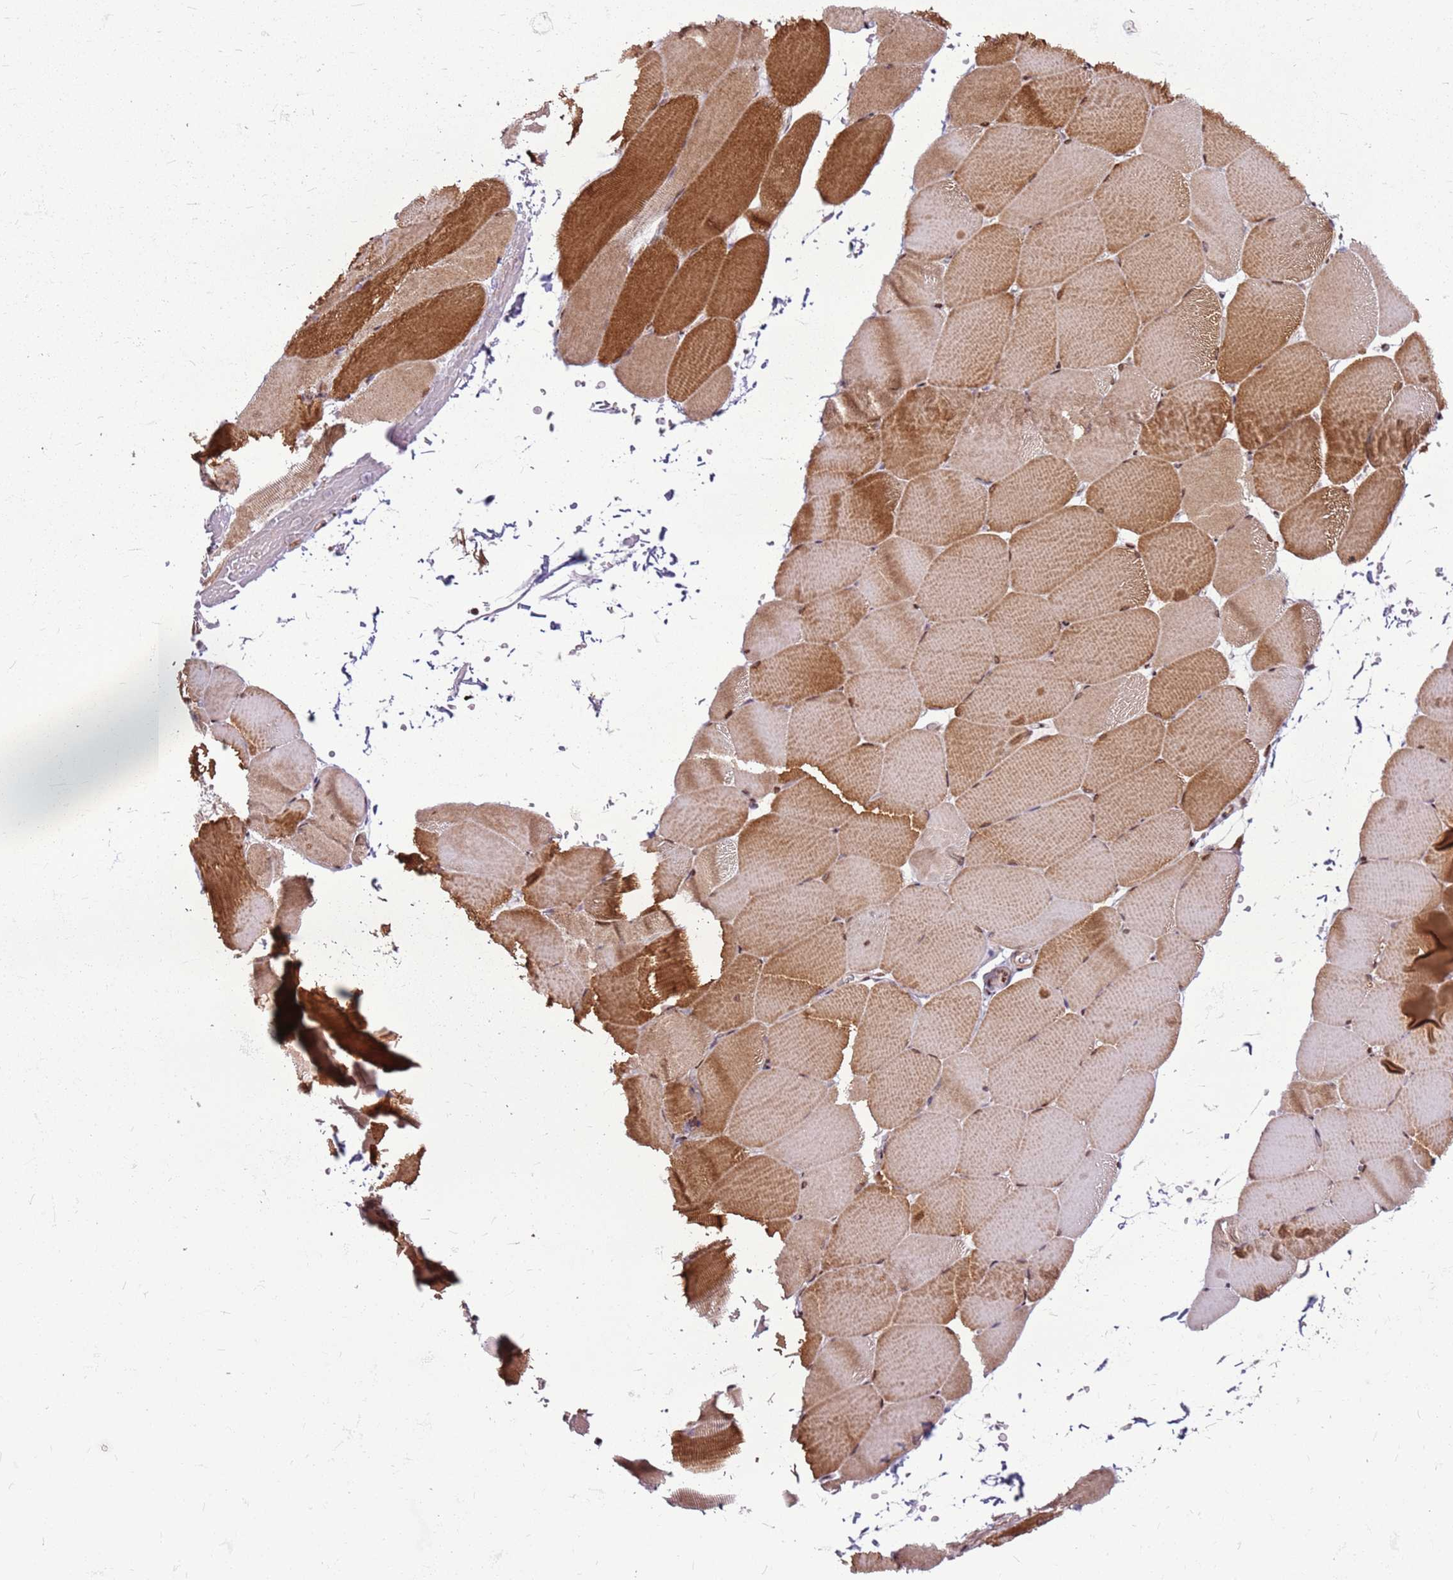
{"staining": {"intensity": "moderate", "quantity": ">75%", "location": "cytoplasmic/membranous,nuclear"}, "tissue": "skeletal muscle", "cell_type": "Myocytes", "image_type": "normal", "snomed": [{"axis": "morphology", "description": "Normal tissue, NOS"}, {"axis": "topography", "description": "Skeletal muscle"}, {"axis": "topography", "description": "Parathyroid gland"}], "caption": "Moderate cytoplasmic/membranous,nuclear positivity for a protein is seen in about >75% of myocytes of benign skeletal muscle using immunohistochemistry.", "gene": "PCTP", "patient": {"sex": "female", "age": 37}}